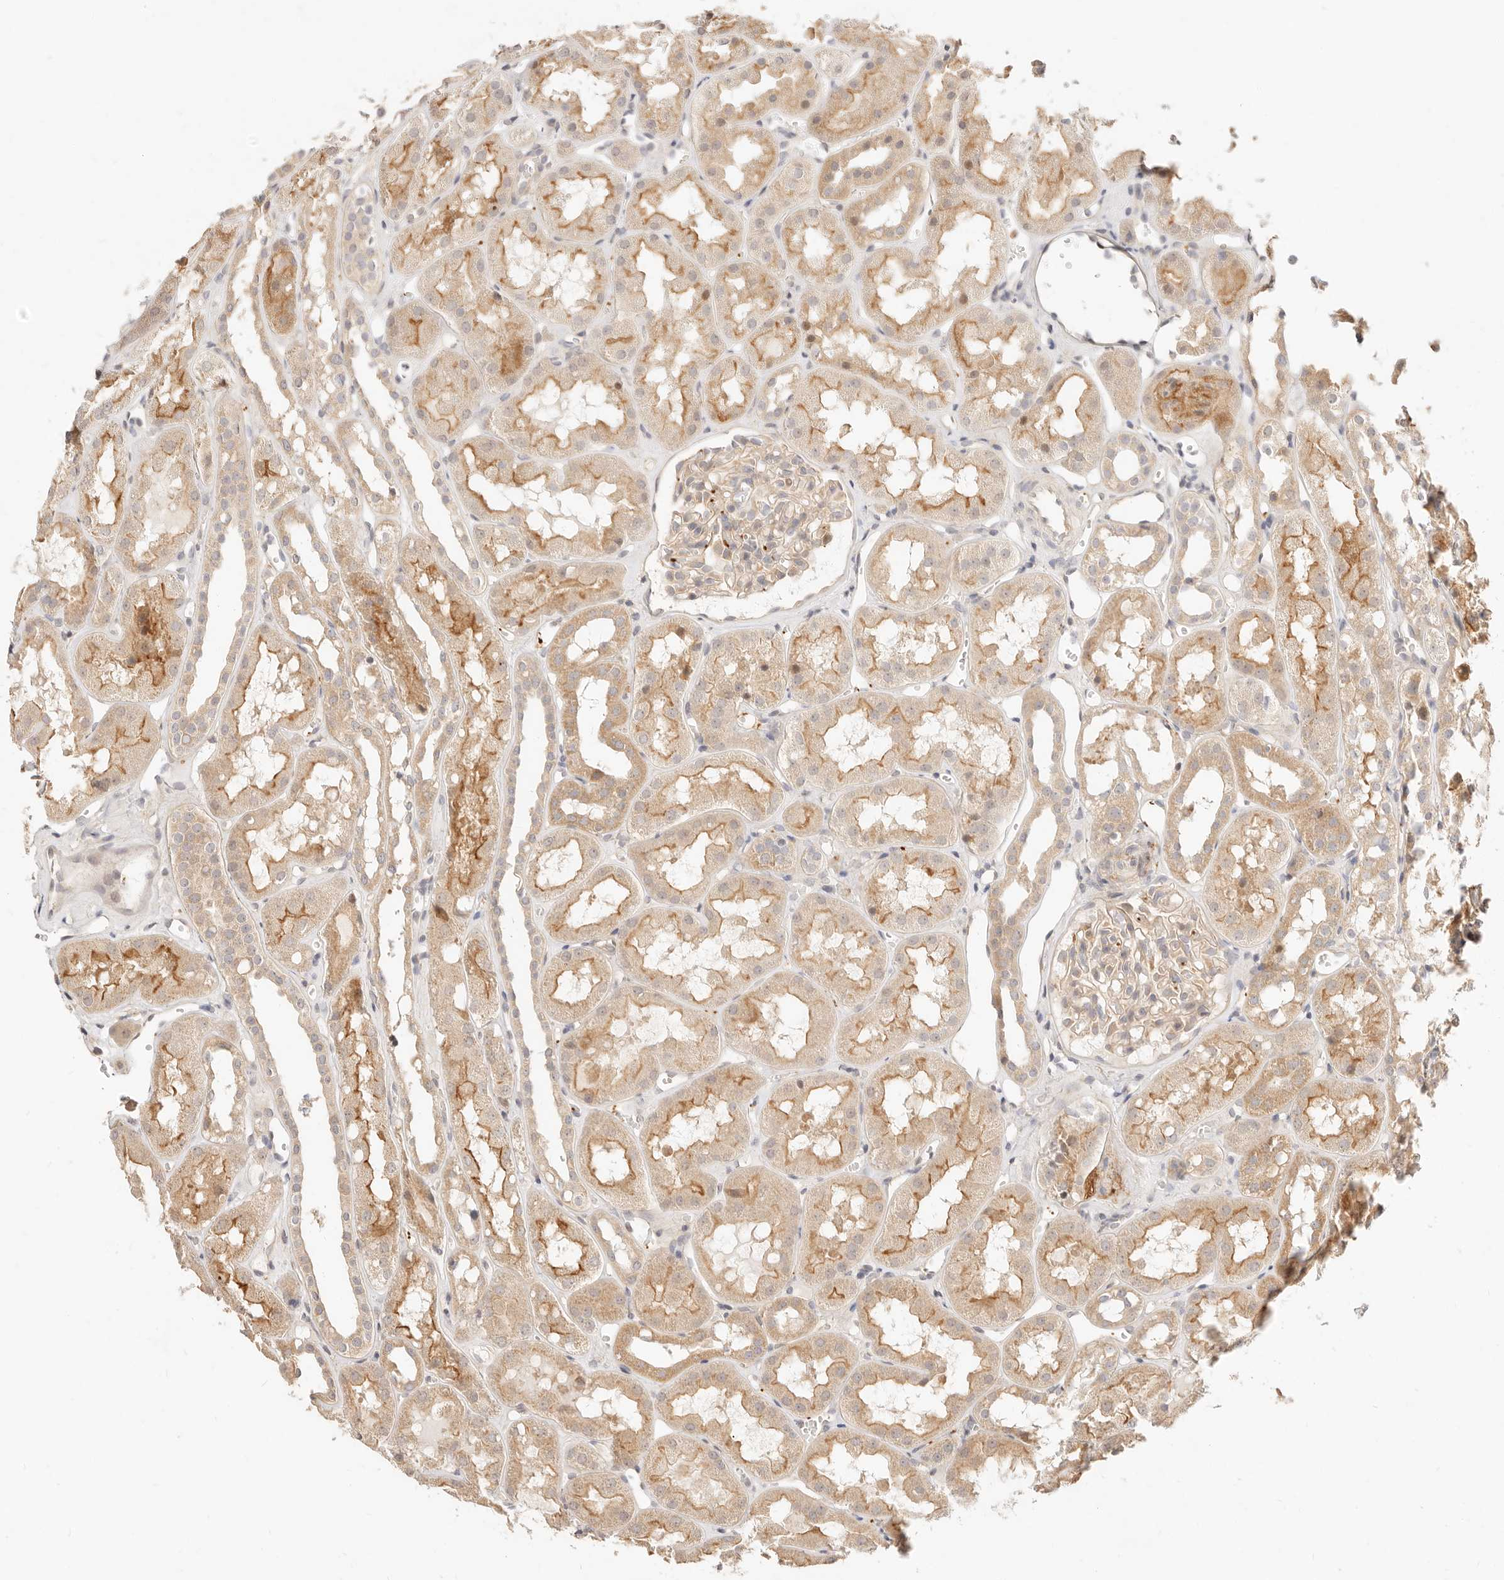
{"staining": {"intensity": "weak", "quantity": "25%-75%", "location": "cytoplasmic/membranous"}, "tissue": "kidney", "cell_type": "Cells in glomeruli", "image_type": "normal", "snomed": [{"axis": "morphology", "description": "Normal tissue, NOS"}, {"axis": "topography", "description": "Kidney"}], "caption": "The micrograph displays staining of unremarkable kidney, revealing weak cytoplasmic/membranous protein positivity (brown color) within cells in glomeruli. Immunohistochemistry (ihc) stains the protein of interest in brown and the nuclei are stained blue.", "gene": "UBXN10", "patient": {"sex": "male", "age": 16}}